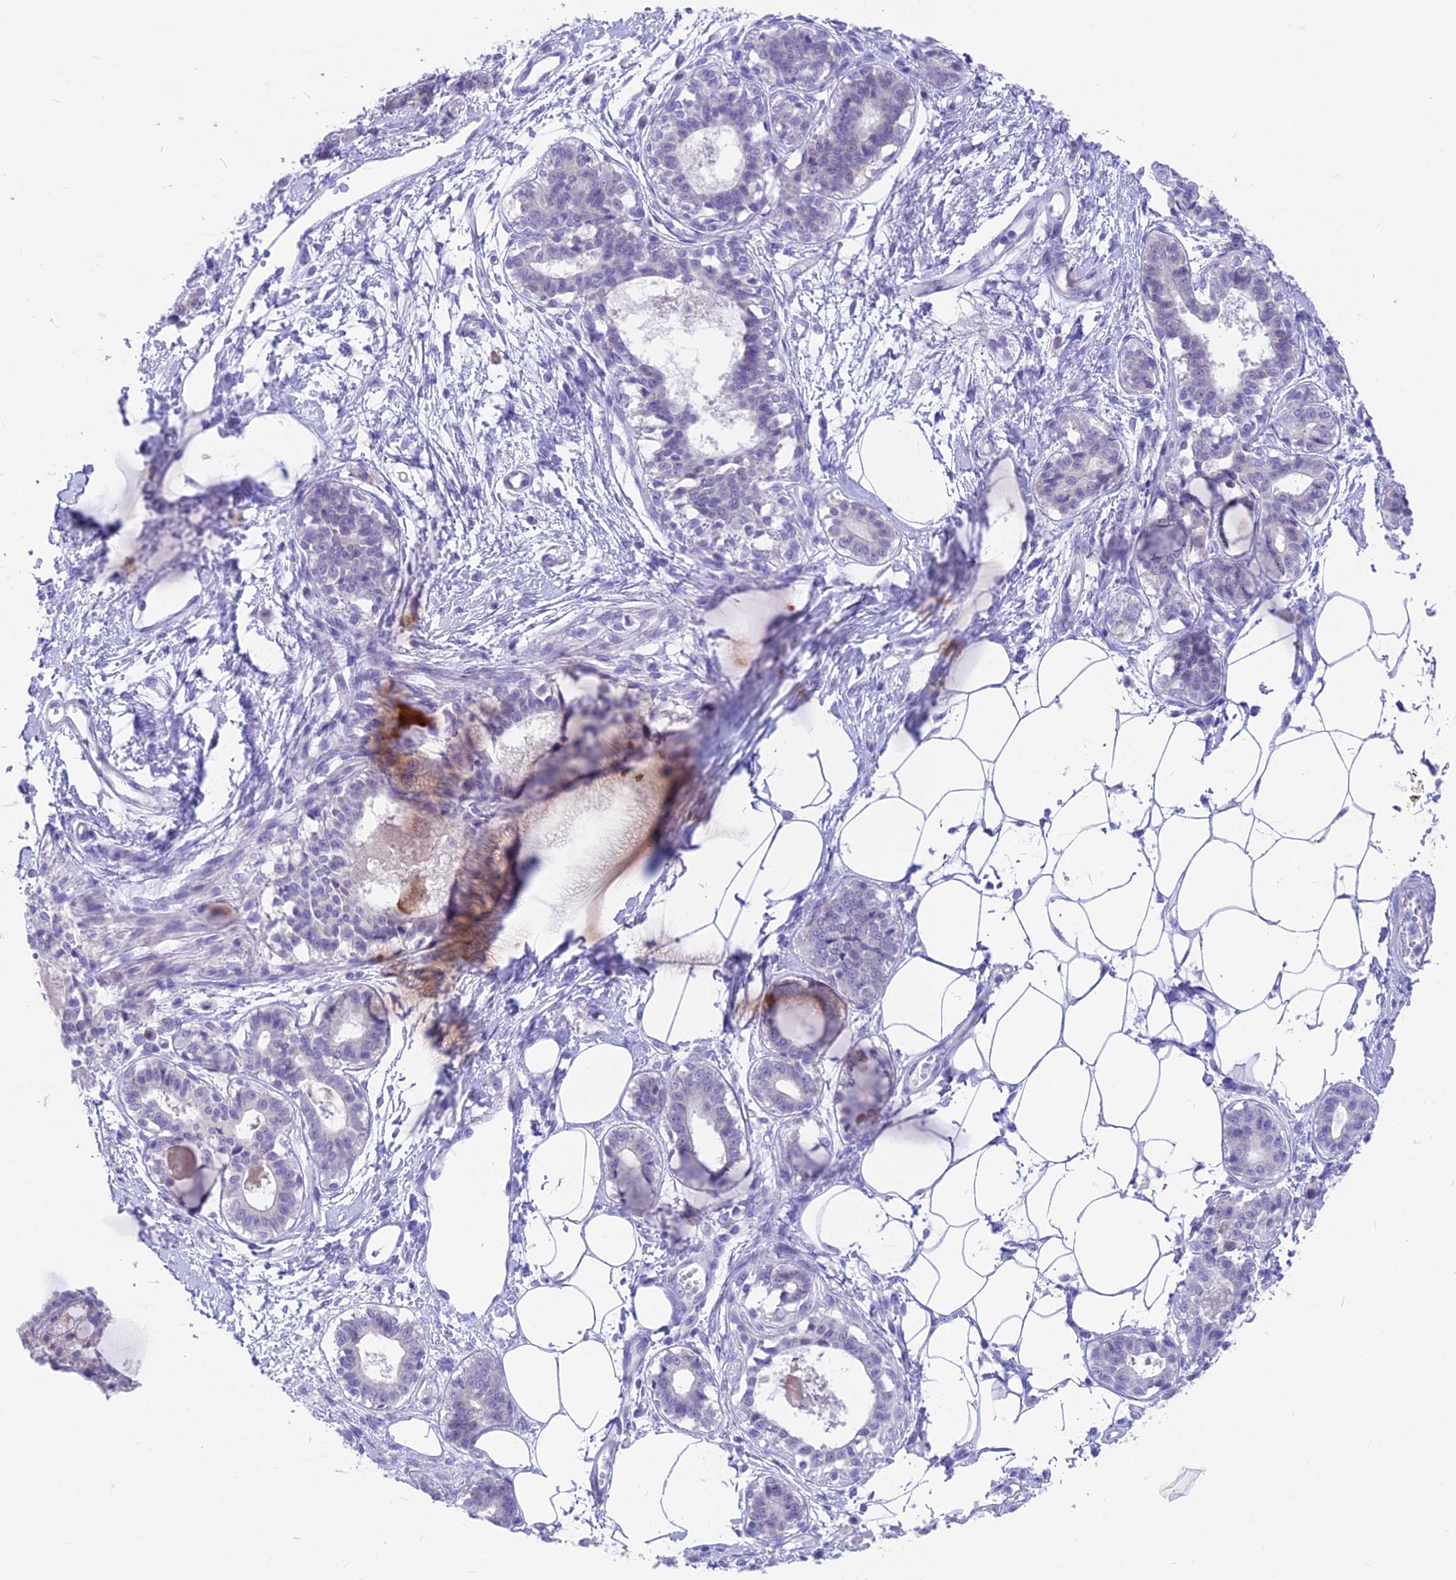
{"staining": {"intensity": "negative", "quantity": "none", "location": "none"}, "tissue": "breast", "cell_type": "Adipocytes", "image_type": "normal", "snomed": [{"axis": "morphology", "description": "Normal tissue, NOS"}, {"axis": "topography", "description": "Breast"}], "caption": "This photomicrograph is of unremarkable breast stained with immunohistochemistry (IHC) to label a protein in brown with the nuclei are counter-stained blue. There is no staining in adipocytes. (Stains: DAB (3,3'-diaminobenzidine) IHC with hematoxylin counter stain, Microscopy: brightfield microscopy at high magnification).", "gene": "SNTN", "patient": {"sex": "female", "age": 45}}